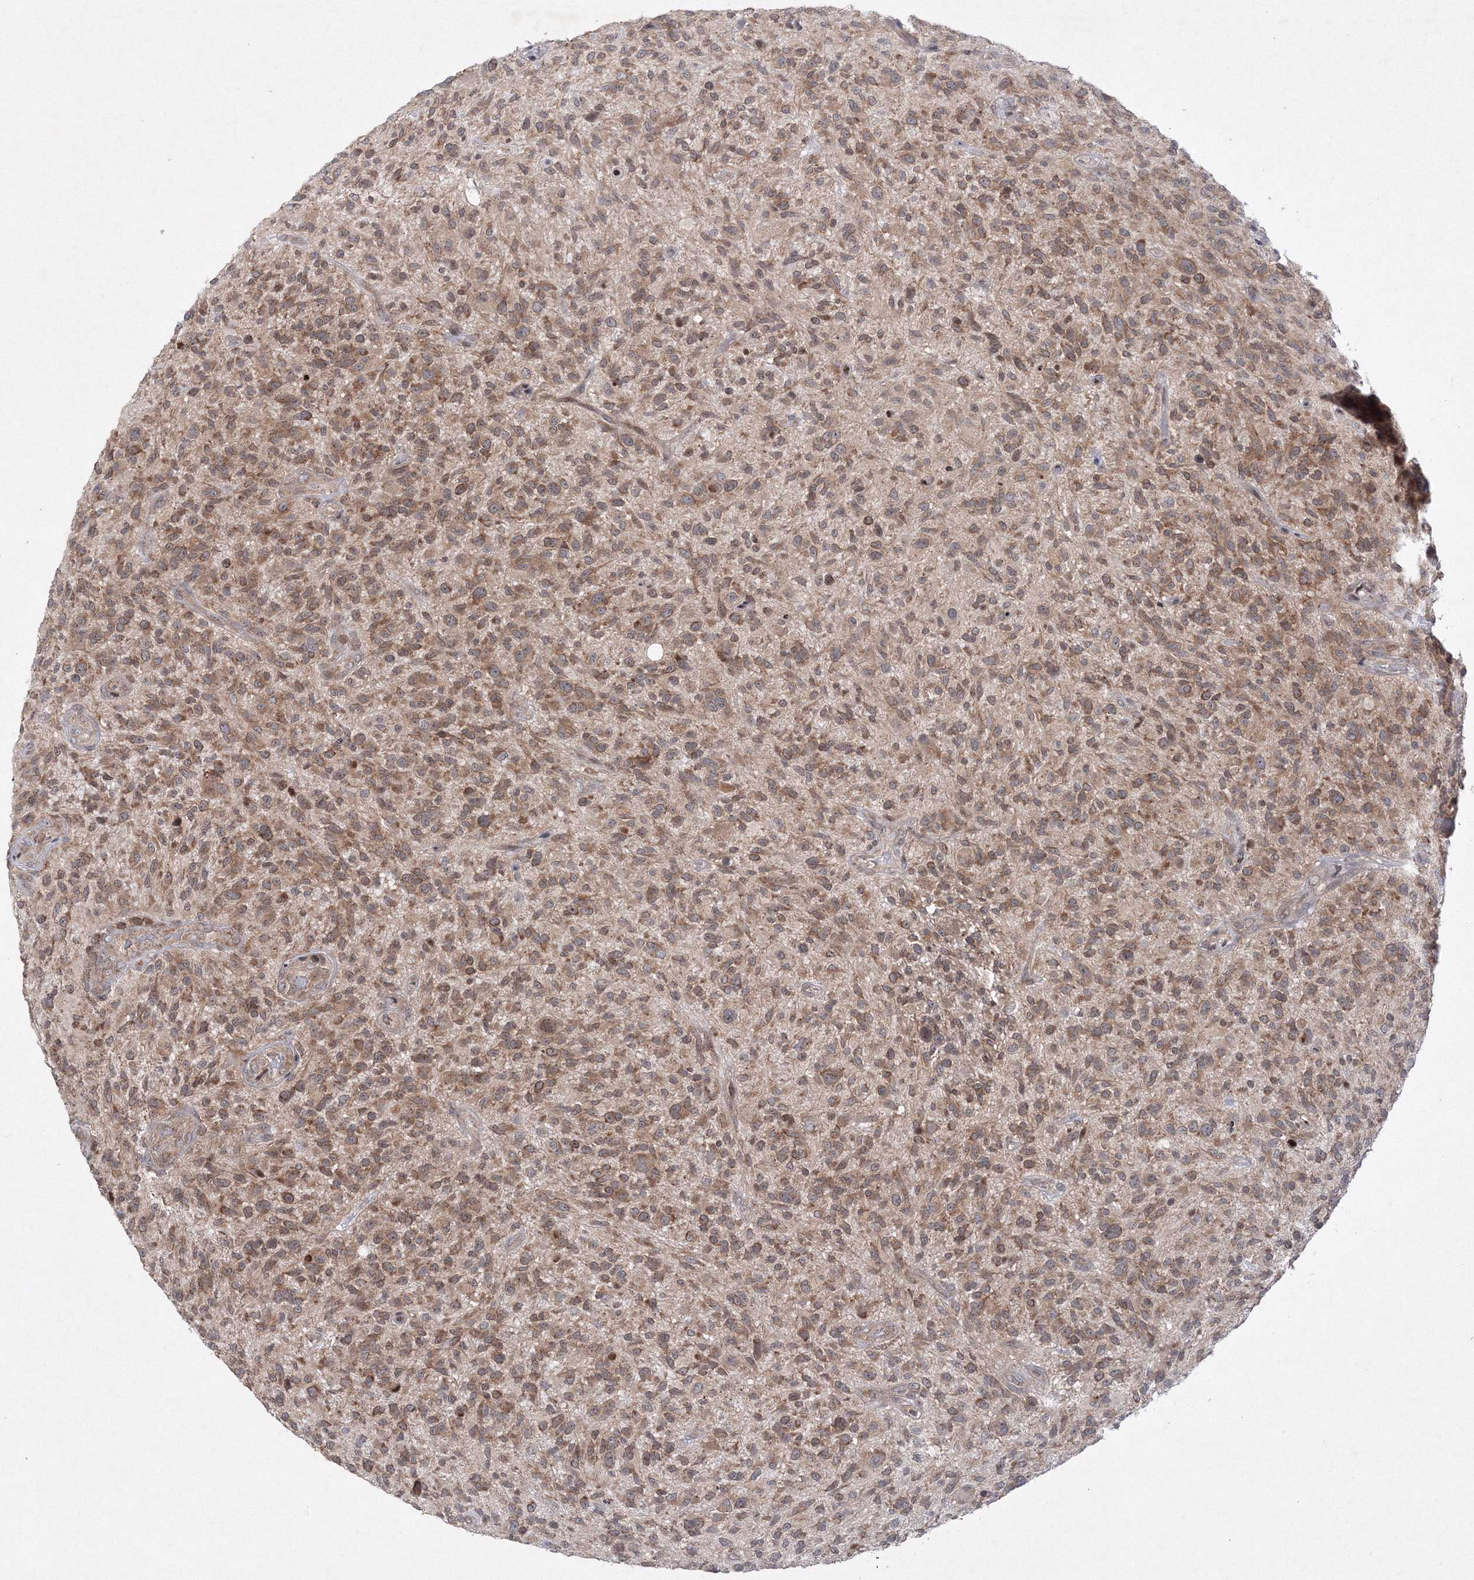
{"staining": {"intensity": "moderate", "quantity": ">75%", "location": "cytoplasmic/membranous"}, "tissue": "glioma", "cell_type": "Tumor cells", "image_type": "cancer", "snomed": [{"axis": "morphology", "description": "Glioma, malignant, High grade"}, {"axis": "topography", "description": "Brain"}], "caption": "This image displays immunohistochemistry staining of malignant high-grade glioma, with medium moderate cytoplasmic/membranous expression in approximately >75% of tumor cells.", "gene": "MKRN2", "patient": {"sex": "male", "age": 47}}